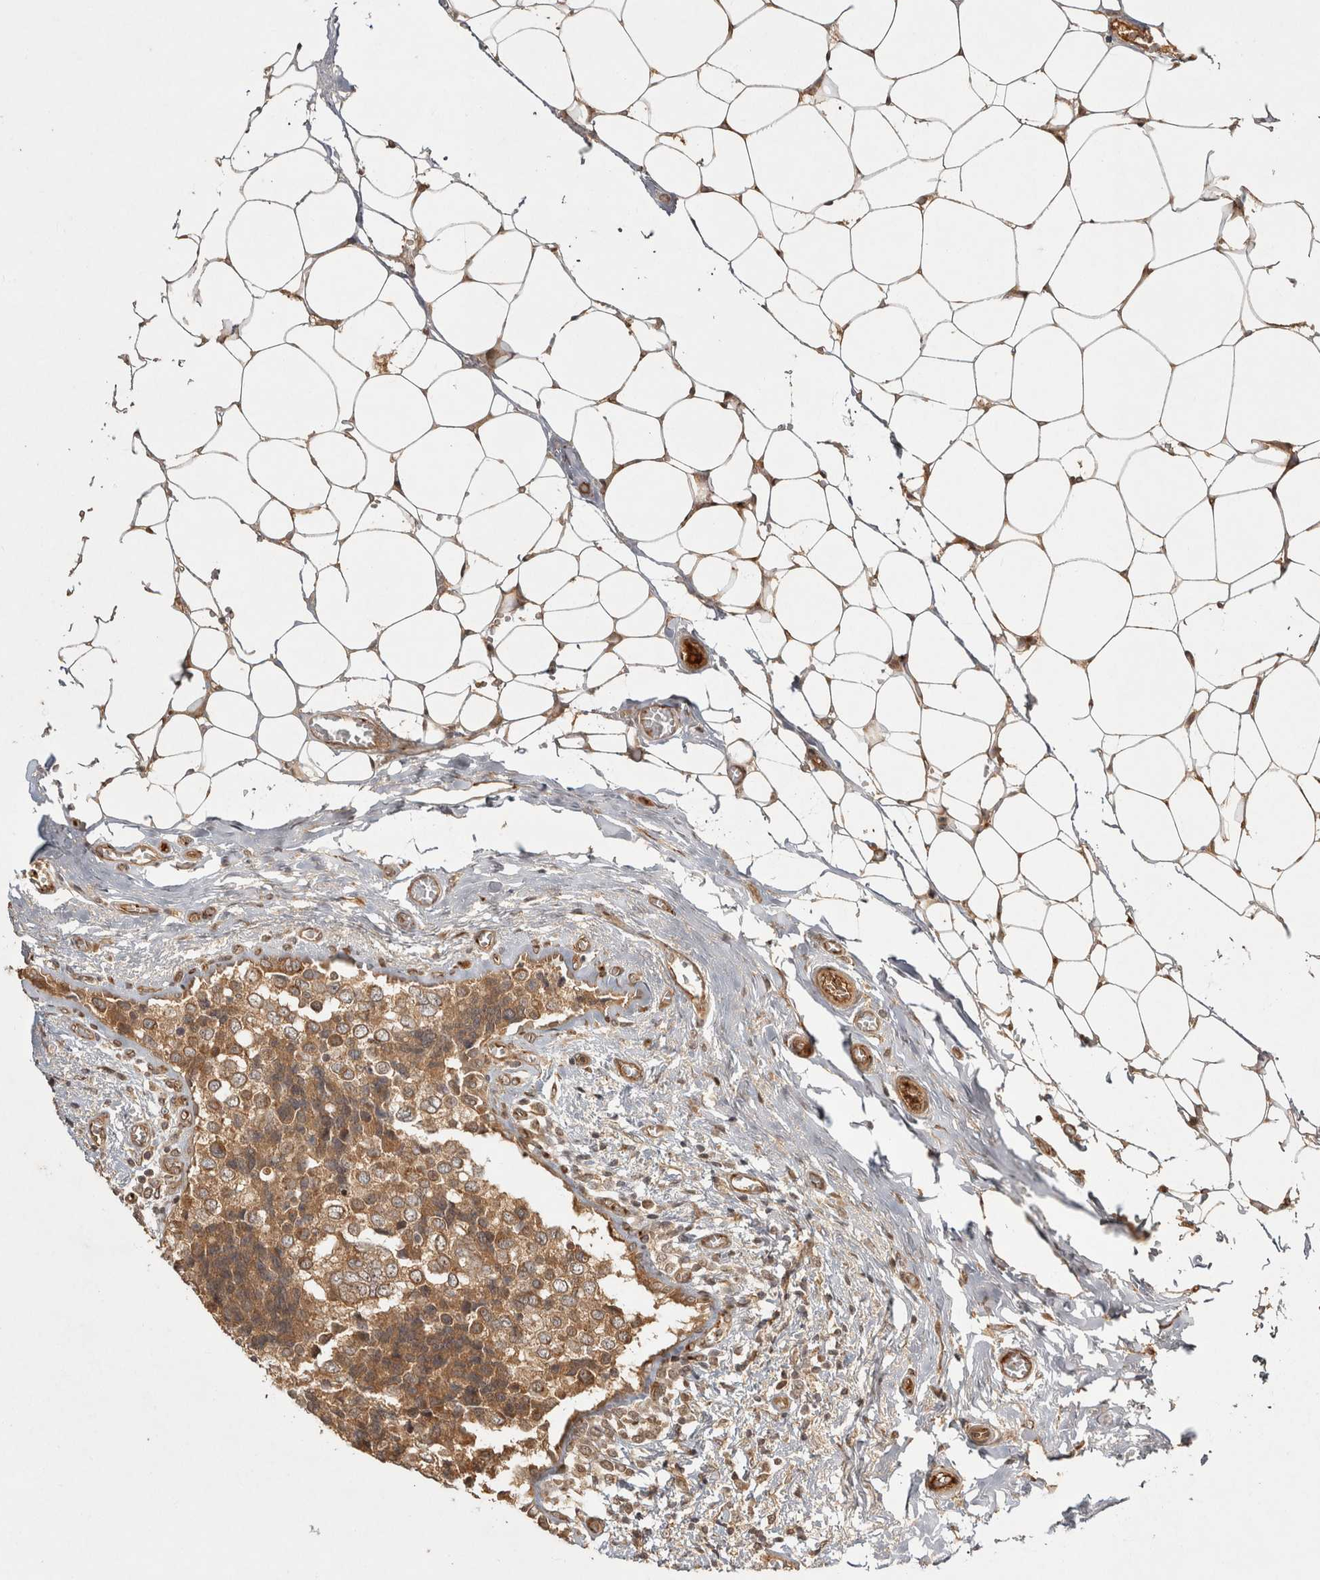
{"staining": {"intensity": "moderate", "quantity": ">75%", "location": "cytoplasmic/membranous"}, "tissue": "breast cancer", "cell_type": "Tumor cells", "image_type": "cancer", "snomed": [{"axis": "morphology", "description": "Normal tissue, NOS"}, {"axis": "morphology", "description": "Duct carcinoma"}, {"axis": "topography", "description": "Breast"}], "caption": "IHC micrograph of infiltrating ductal carcinoma (breast) stained for a protein (brown), which displays medium levels of moderate cytoplasmic/membranous positivity in approximately >75% of tumor cells.", "gene": "CAMSAP2", "patient": {"sex": "female", "age": 43}}